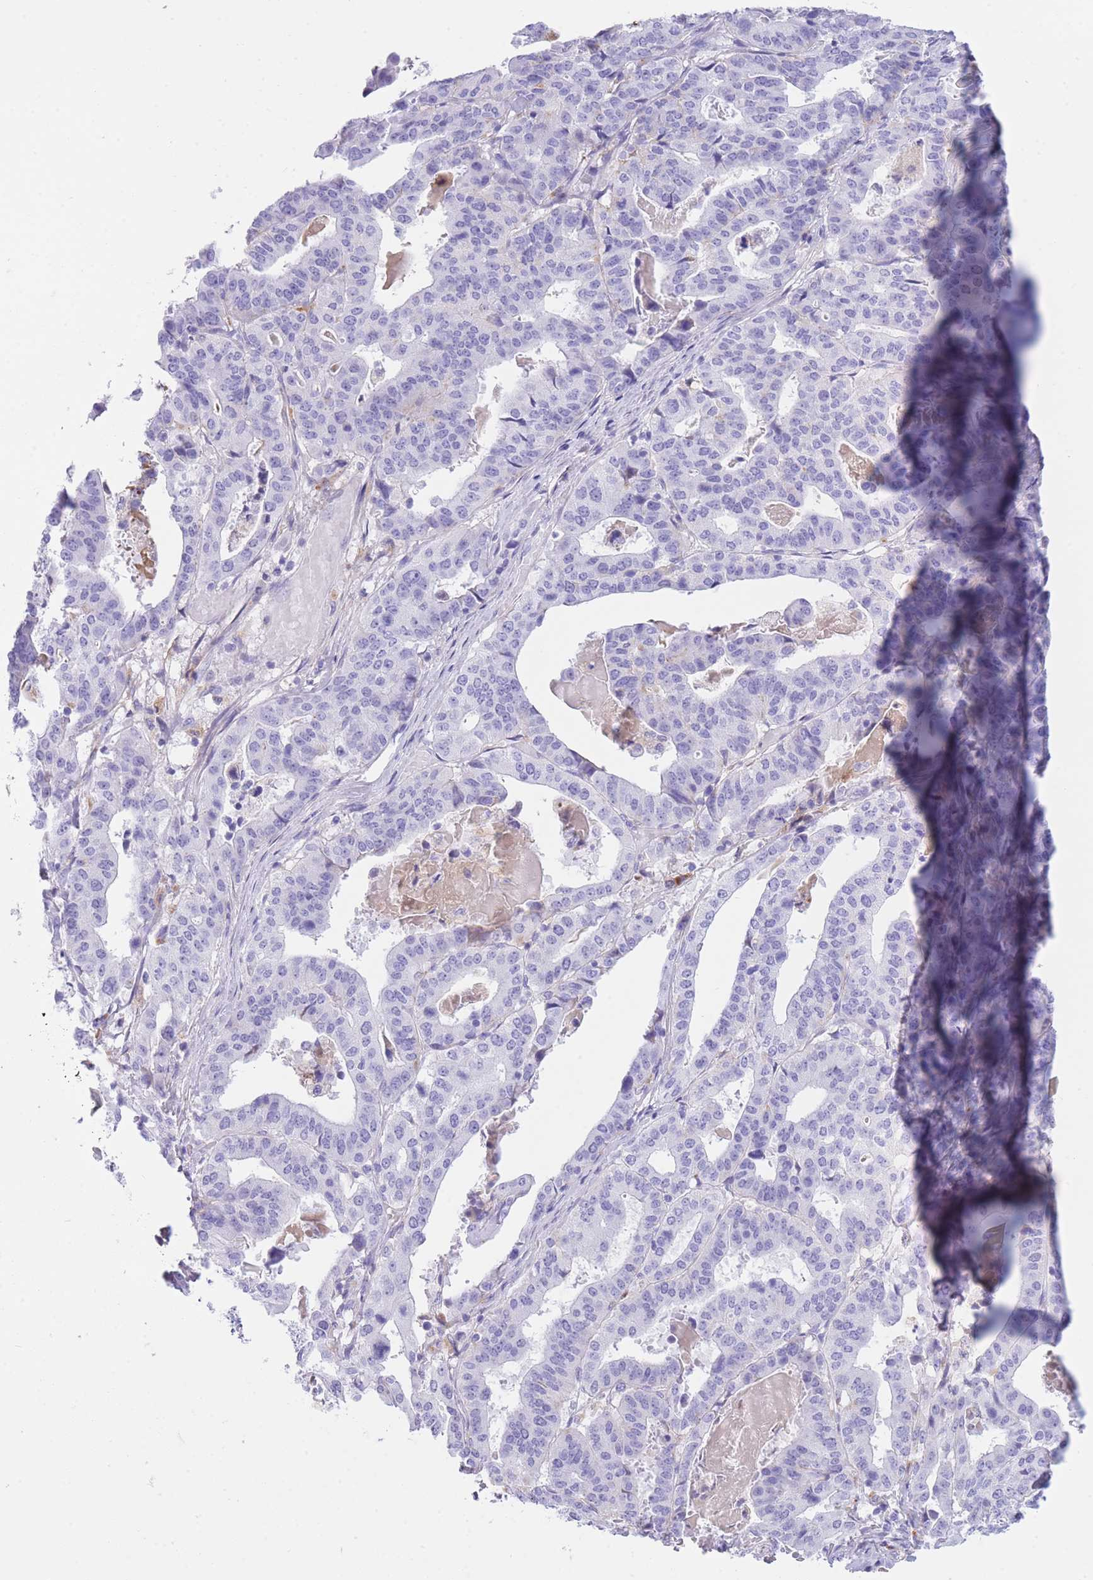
{"staining": {"intensity": "negative", "quantity": "none", "location": "none"}, "tissue": "stomach cancer", "cell_type": "Tumor cells", "image_type": "cancer", "snomed": [{"axis": "morphology", "description": "Adenocarcinoma, NOS"}, {"axis": "topography", "description": "Stomach"}], "caption": "IHC of human stomach cancer reveals no positivity in tumor cells.", "gene": "PLBD1", "patient": {"sex": "male", "age": 48}}